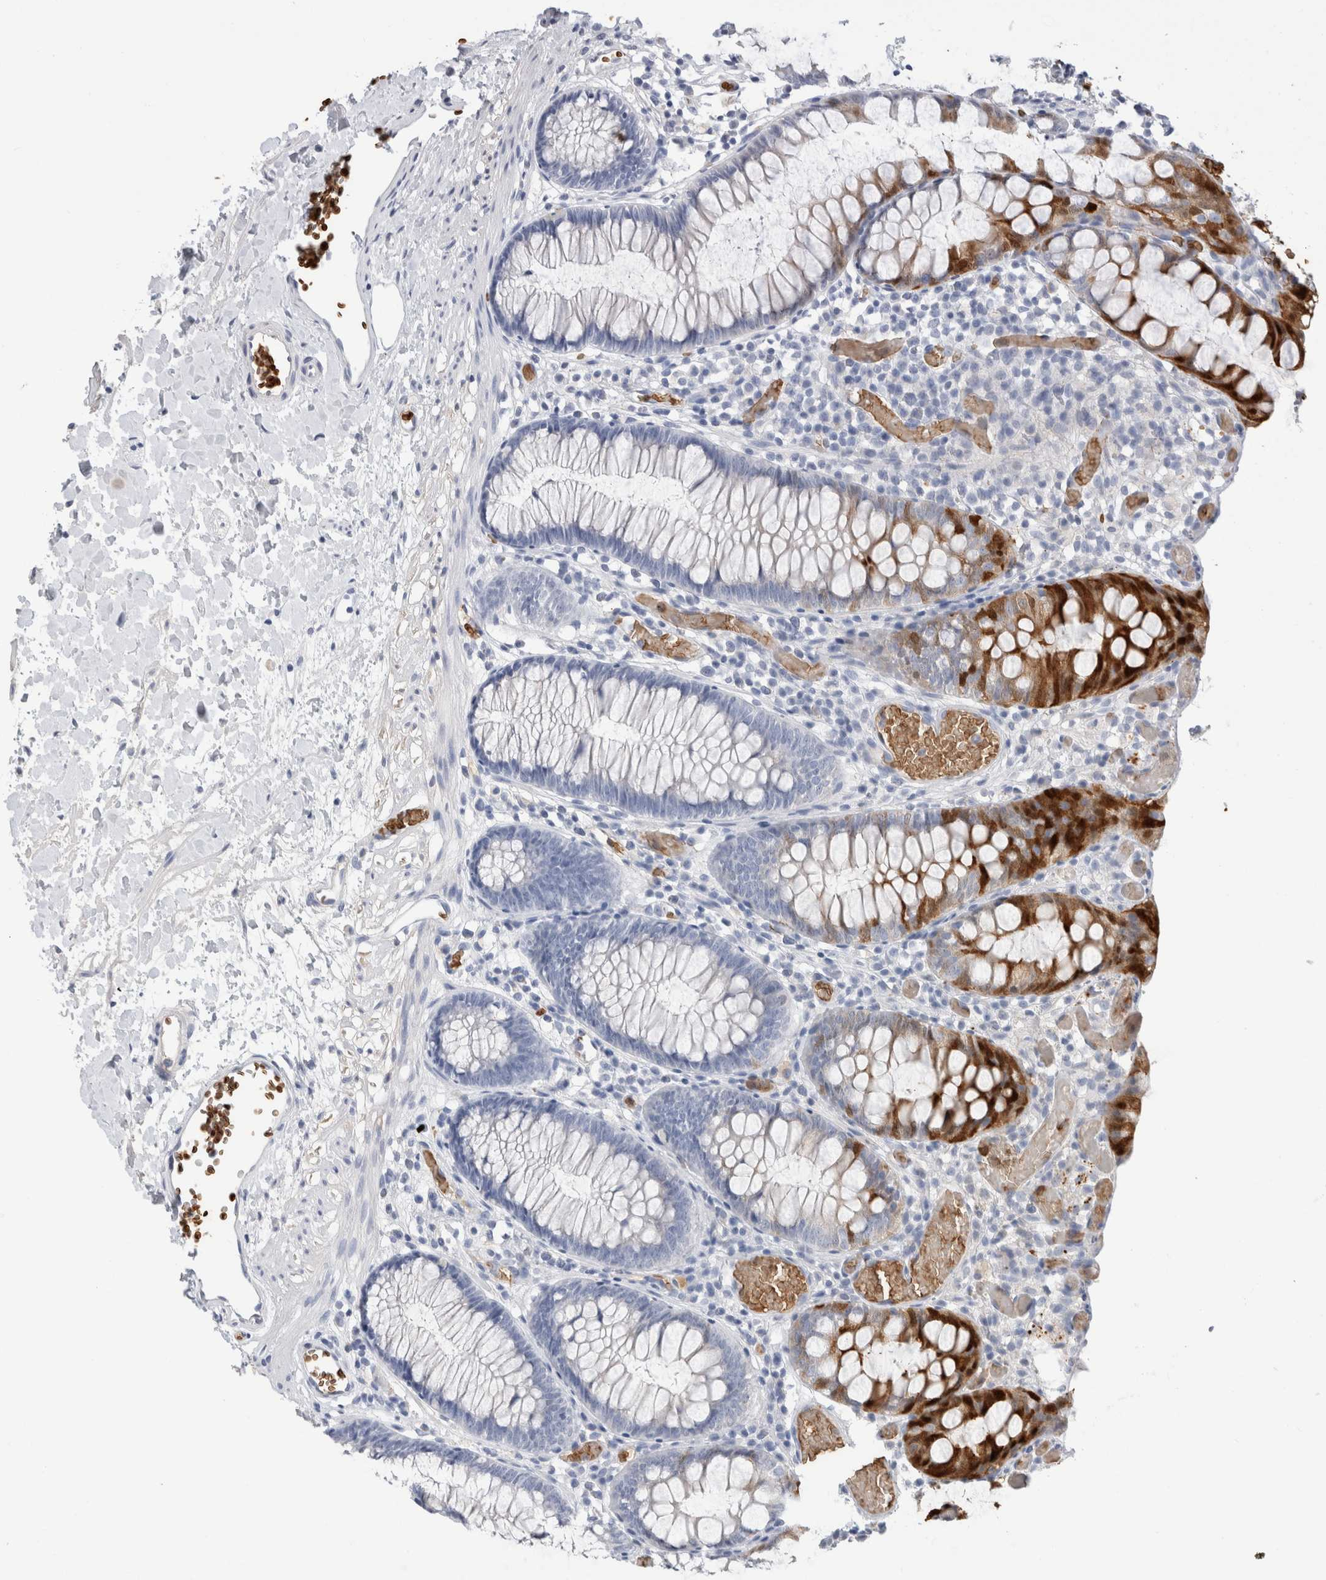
{"staining": {"intensity": "moderate", "quantity": ">75%", "location": "cytoplasmic/membranous"}, "tissue": "colon", "cell_type": "Endothelial cells", "image_type": "normal", "snomed": [{"axis": "morphology", "description": "Normal tissue, NOS"}, {"axis": "topography", "description": "Colon"}], "caption": "Immunohistochemistry (IHC) histopathology image of benign colon: human colon stained using IHC exhibits medium levels of moderate protein expression localized specifically in the cytoplasmic/membranous of endothelial cells, appearing as a cytoplasmic/membranous brown color.", "gene": "CA1", "patient": {"sex": "male", "age": 14}}